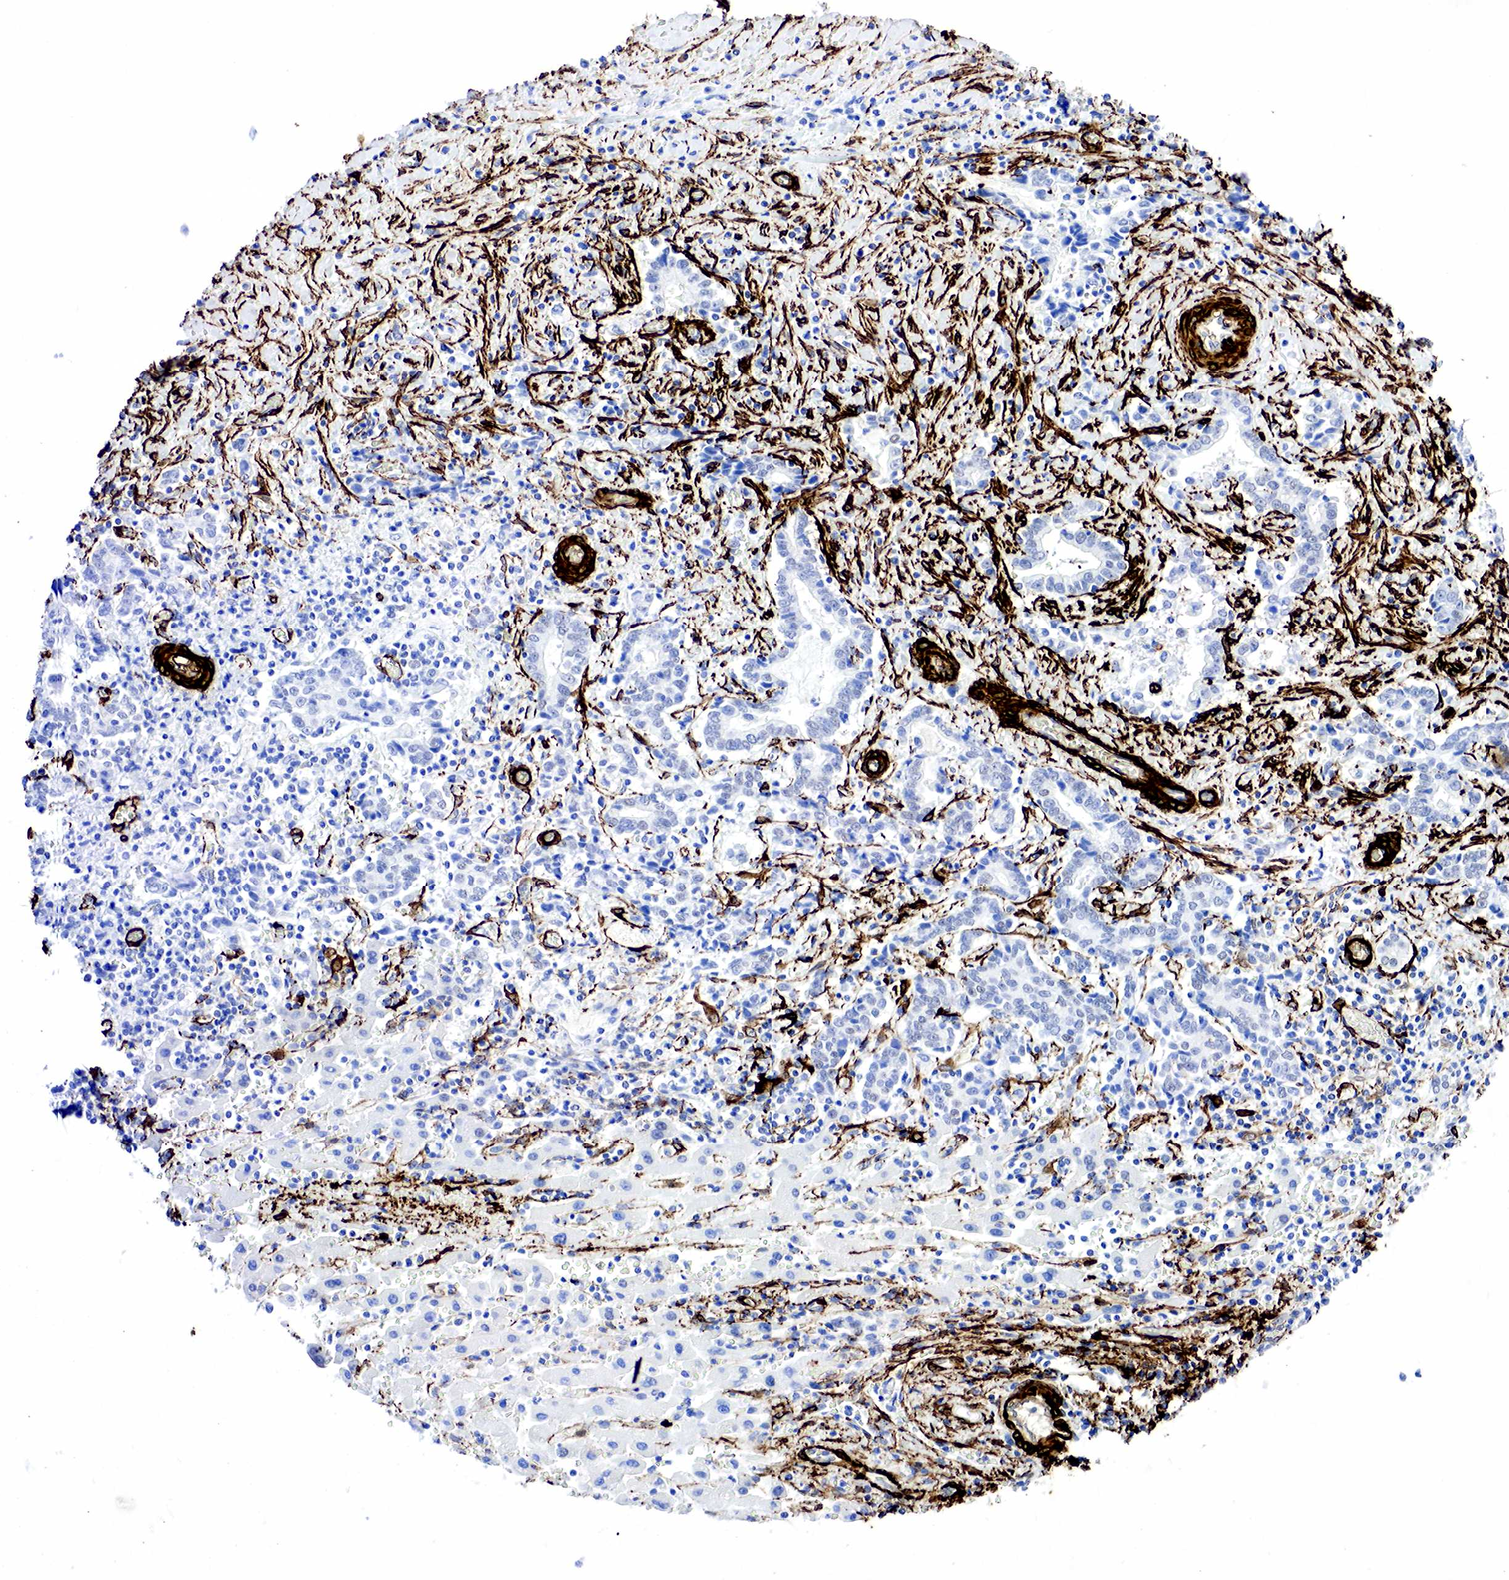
{"staining": {"intensity": "negative", "quantity": "none", "location": "none"}, "tissue": "liver cancer", "cell_type": "Tumor cells", "image_type": "cancer", "snomed": [{"axis": "morphology", "description": "Cholangiocarcinoma"}, {"axis": "topography", "description": "Liver"}], "caption": "Tumor cells are negative for brown protein staining in liver cancer.", "gene": "ACTA2", "patient": {"sex": "male", "age": 57}}